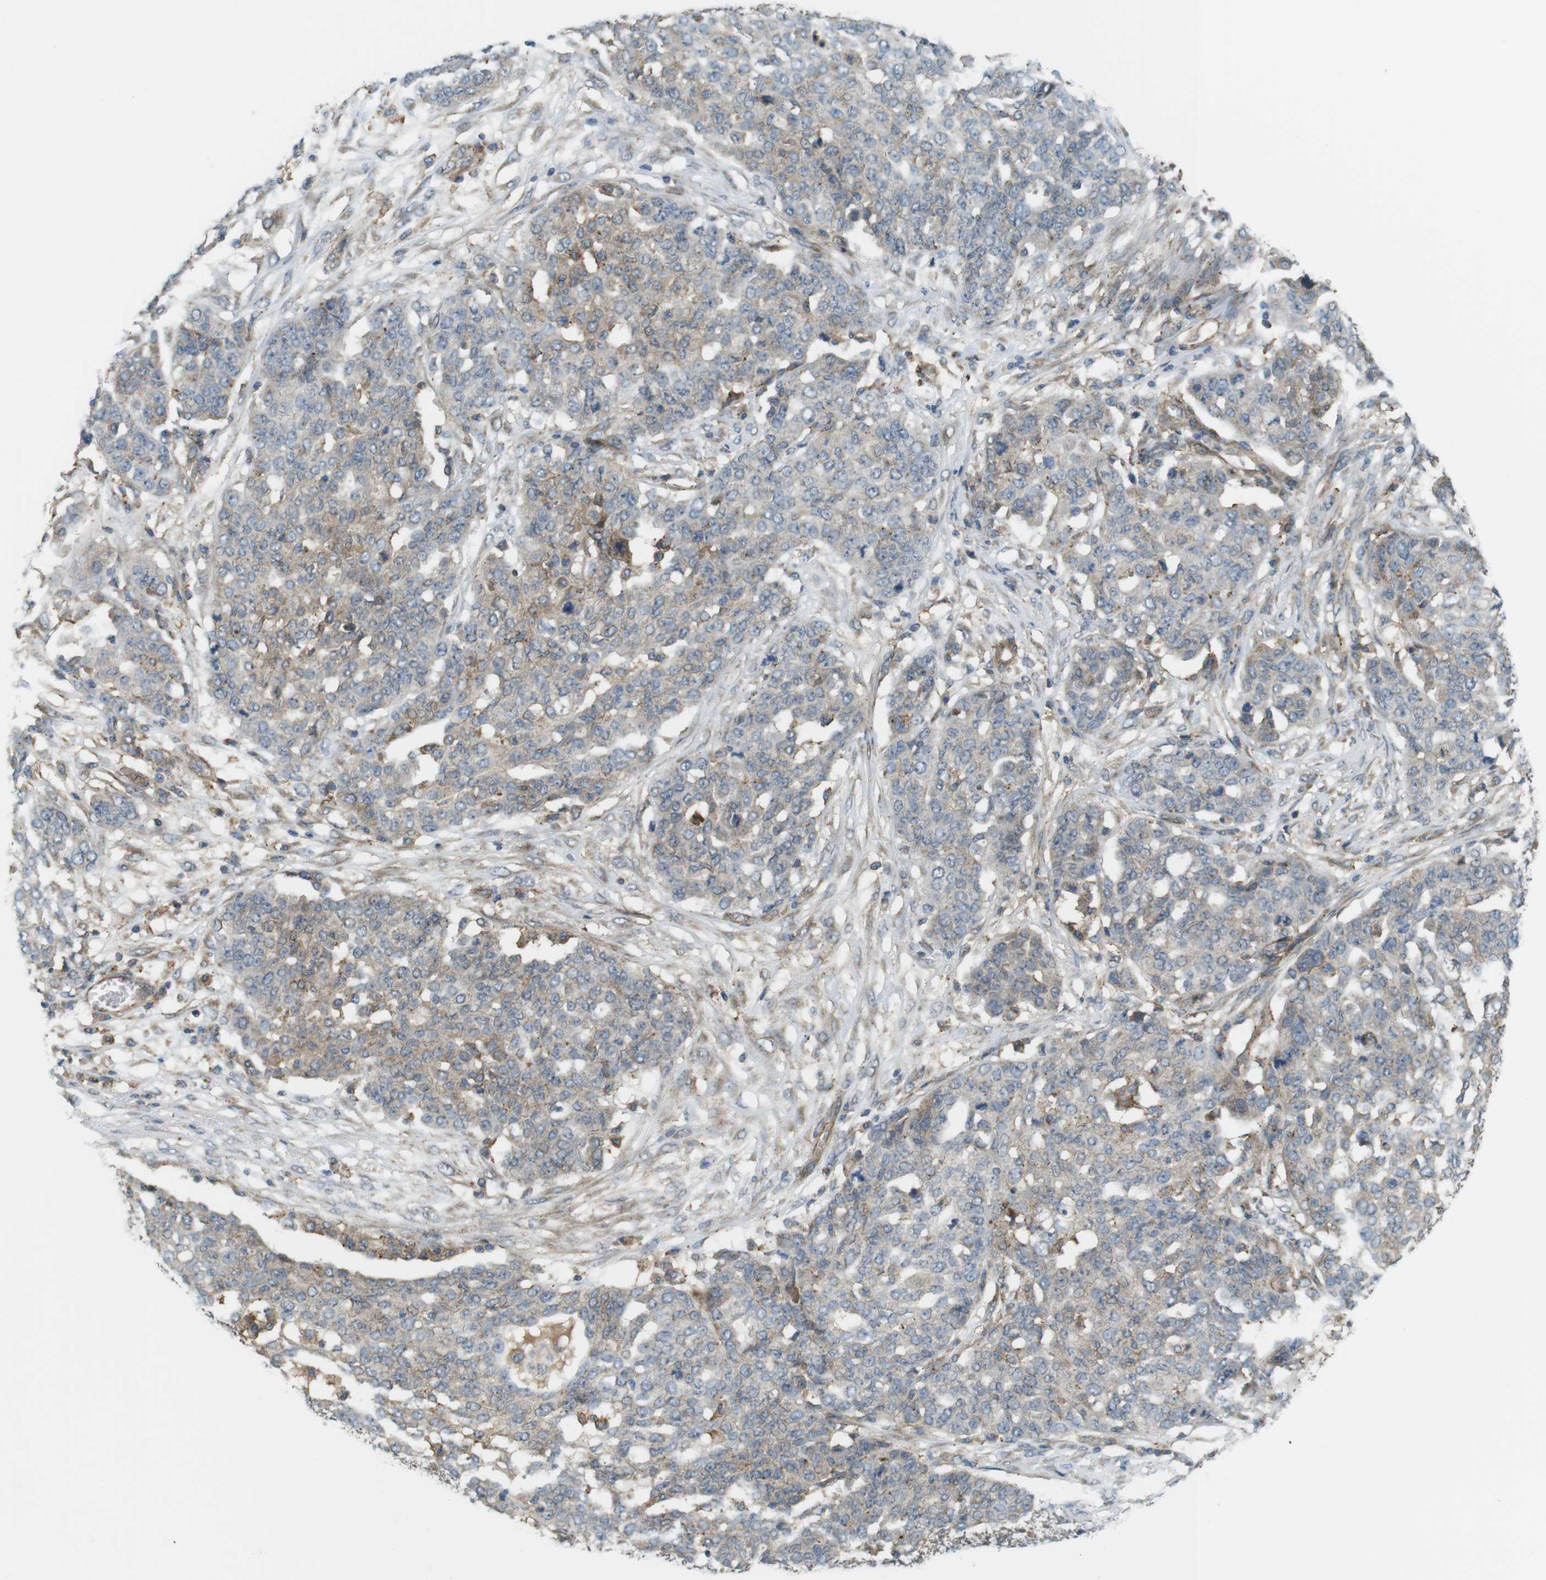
{"staining": {"intensity": "weak", "quantity": "25%-75%", "location": "cytoplasmic/membranous"}, "tissue": "ovarian cancer", "cell_type": "Tumor cells", "image_type": "cancer", "snomed": [{"axis": "morphology", "description": "Cystadenocarcinoma, serous, NOS"}, {"axis": "topography", "description": "Soft tissue"}, {"axis": "topography", "description": "Ovary"}], "caption": "Human ovarian serous cystadenocarcinoma stained for a protein (brown) displays weak cytoplasmic/membranous positive positivity in approximately 25%-75% of tumor cells.", "gene": "DDAH2", "patient": {"sex": "female", "age": 57}}